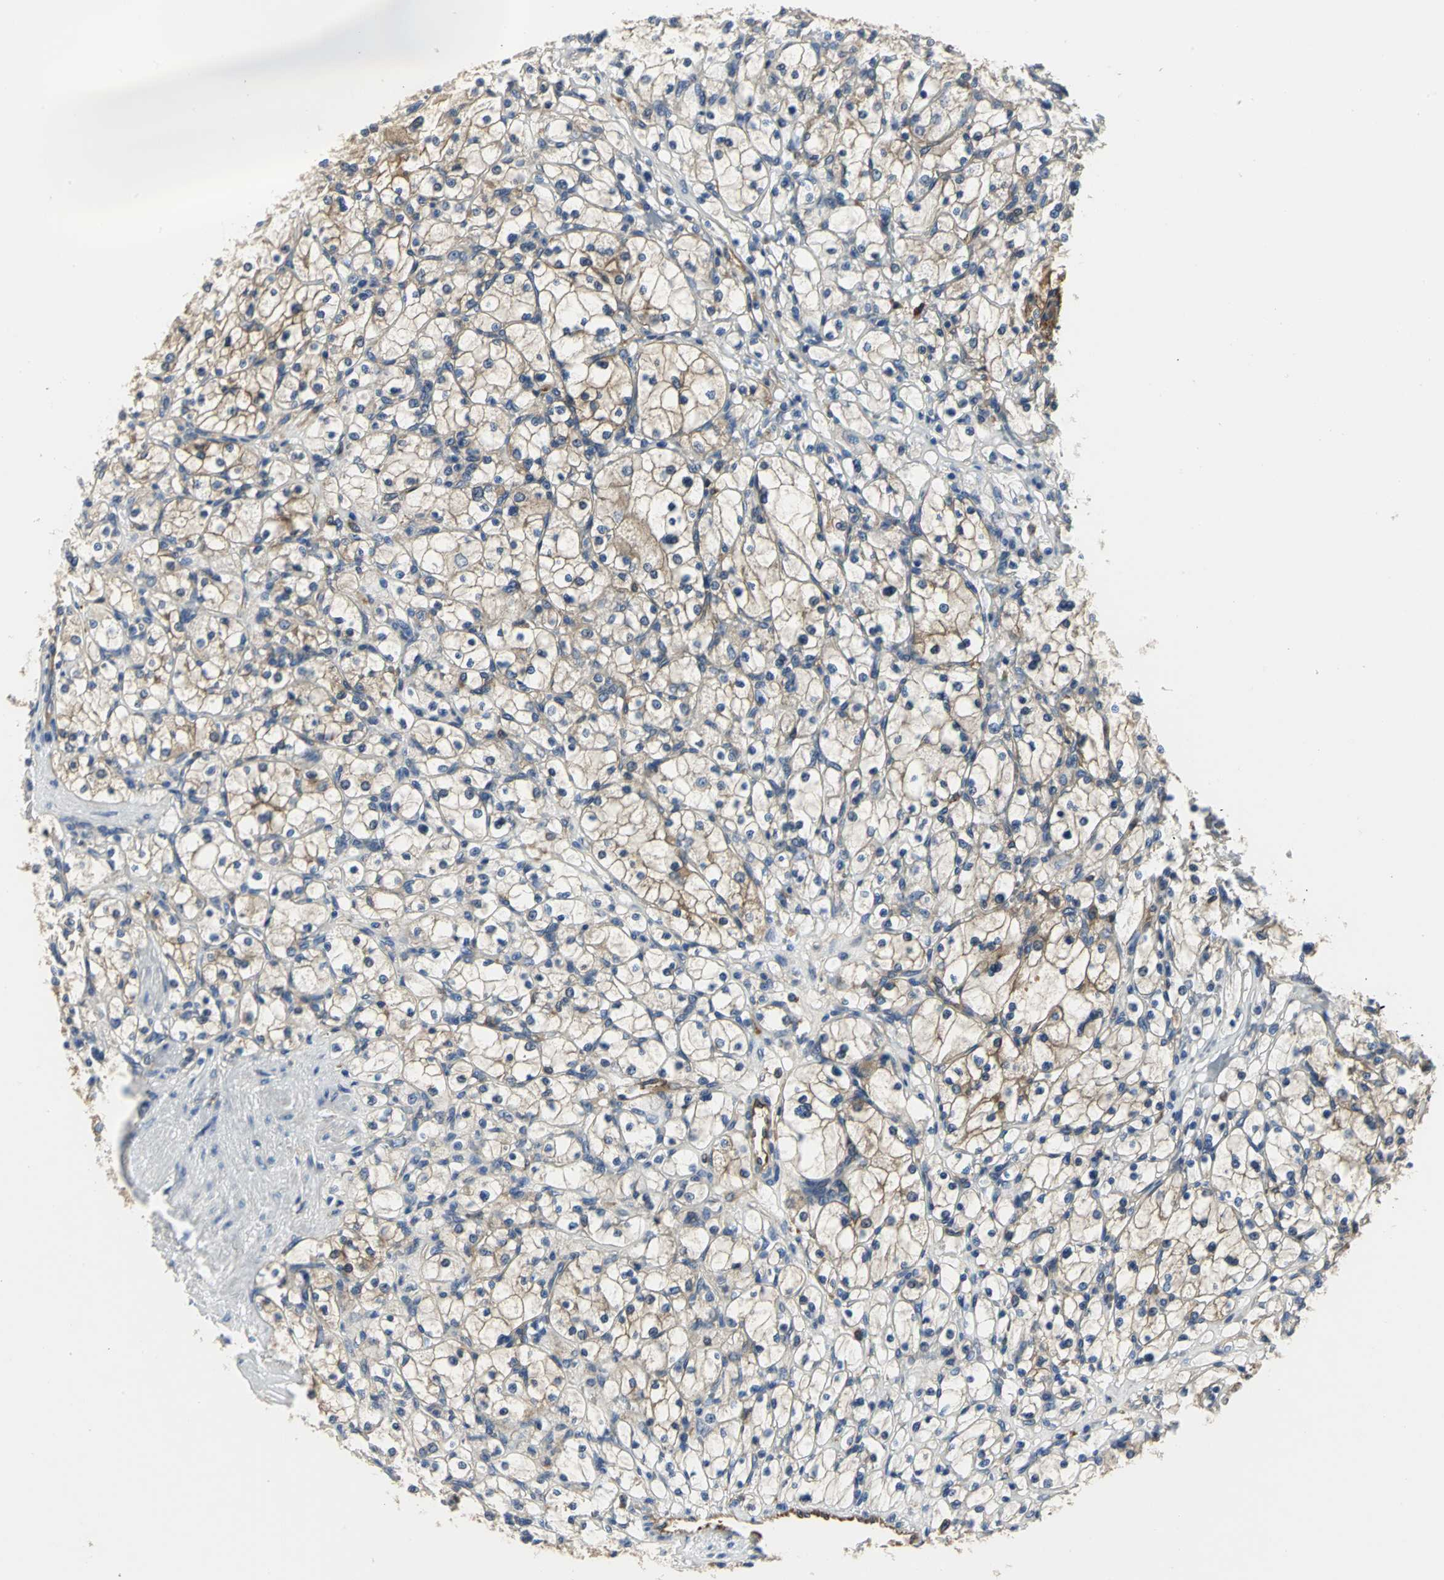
{"staining": {"intensity": "moderate", "quantity": "25%-75%", "location": "cytoplasmic/membranous"}, "tissue": "renal cancer", "cell_type": "Tumor cells", "image_type": "cancer", "snomed": [{"axis": "morphology", "description": "Adenocarcinoma, NOS"}, {"axis": "topography", "description": "Kidney"}], "caption": "Immunohistochemistry (IHC) photomicrograph of neoplastic tissue: human adenocarcinoma (renal) stained using immunohistochemistry (IHC) demonstrates medium levels of moderate protein expression localized specifically in the cytoplasmic/membranous of tumor cells, appearing as a cytoplasmic/membranous brown color.", "gene": "CHRNB1", "patient": {"sex": "female", "age": 83}}